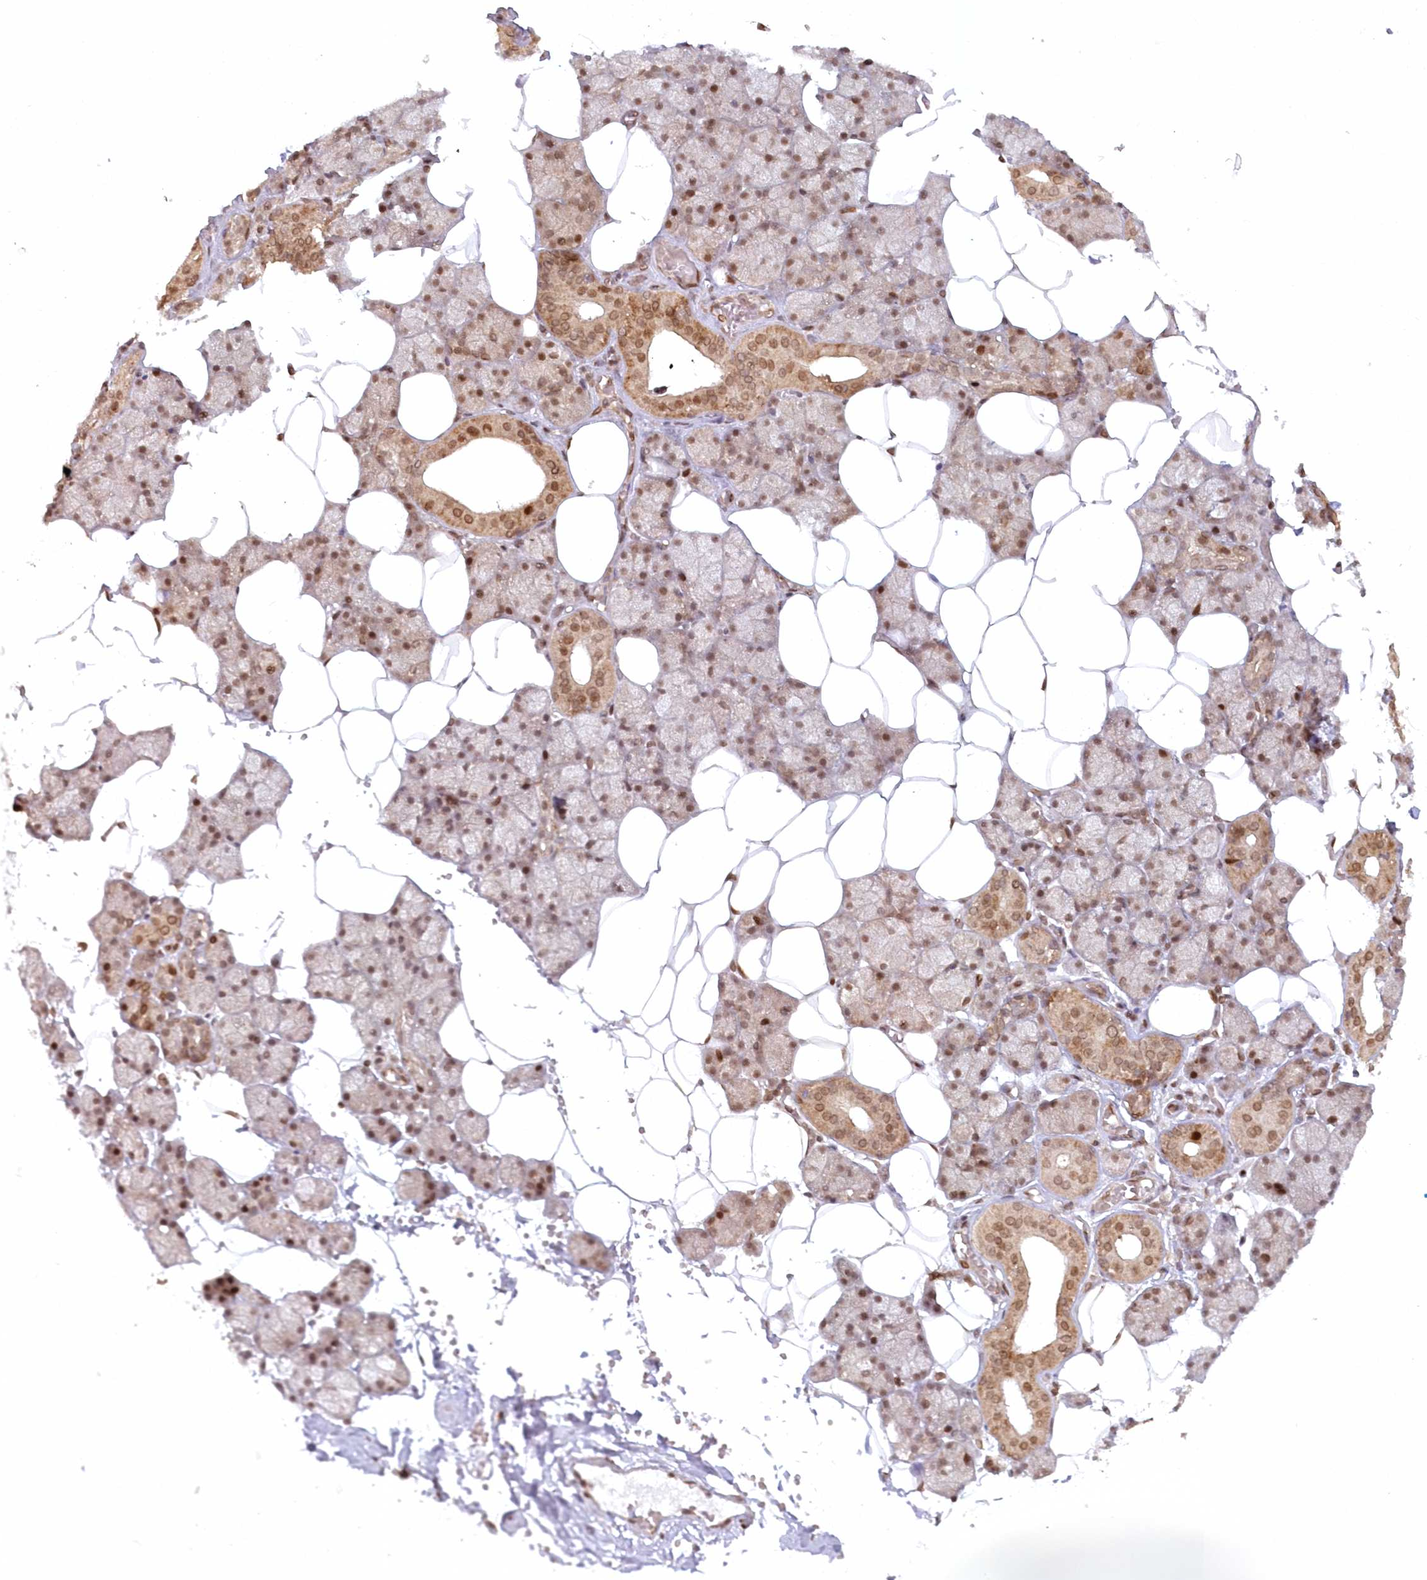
{"staining": {"intensity": "moderate", "quantity": ">75%", "location": "cytoplasmic/membranous,nuclear"}, "tissue": "salivary gland", "cell_type": "Glandular cells", "image_type": "normal", "snomed": [{"axis": "morphology", "description": "Normal tissue, NOS"}, {"axis": "topography", "description": "Salivary gland"}], "caption": "A brown stain labels moderate cytoplasmic/membranous,nuclear expression of a protein in glandular cells of normal salivary gland. (Brightfield microscopy of DAB IHC at high magnification).", "gene": "TOGARAM2", "patient": {"sex": "male", "age": 62}}